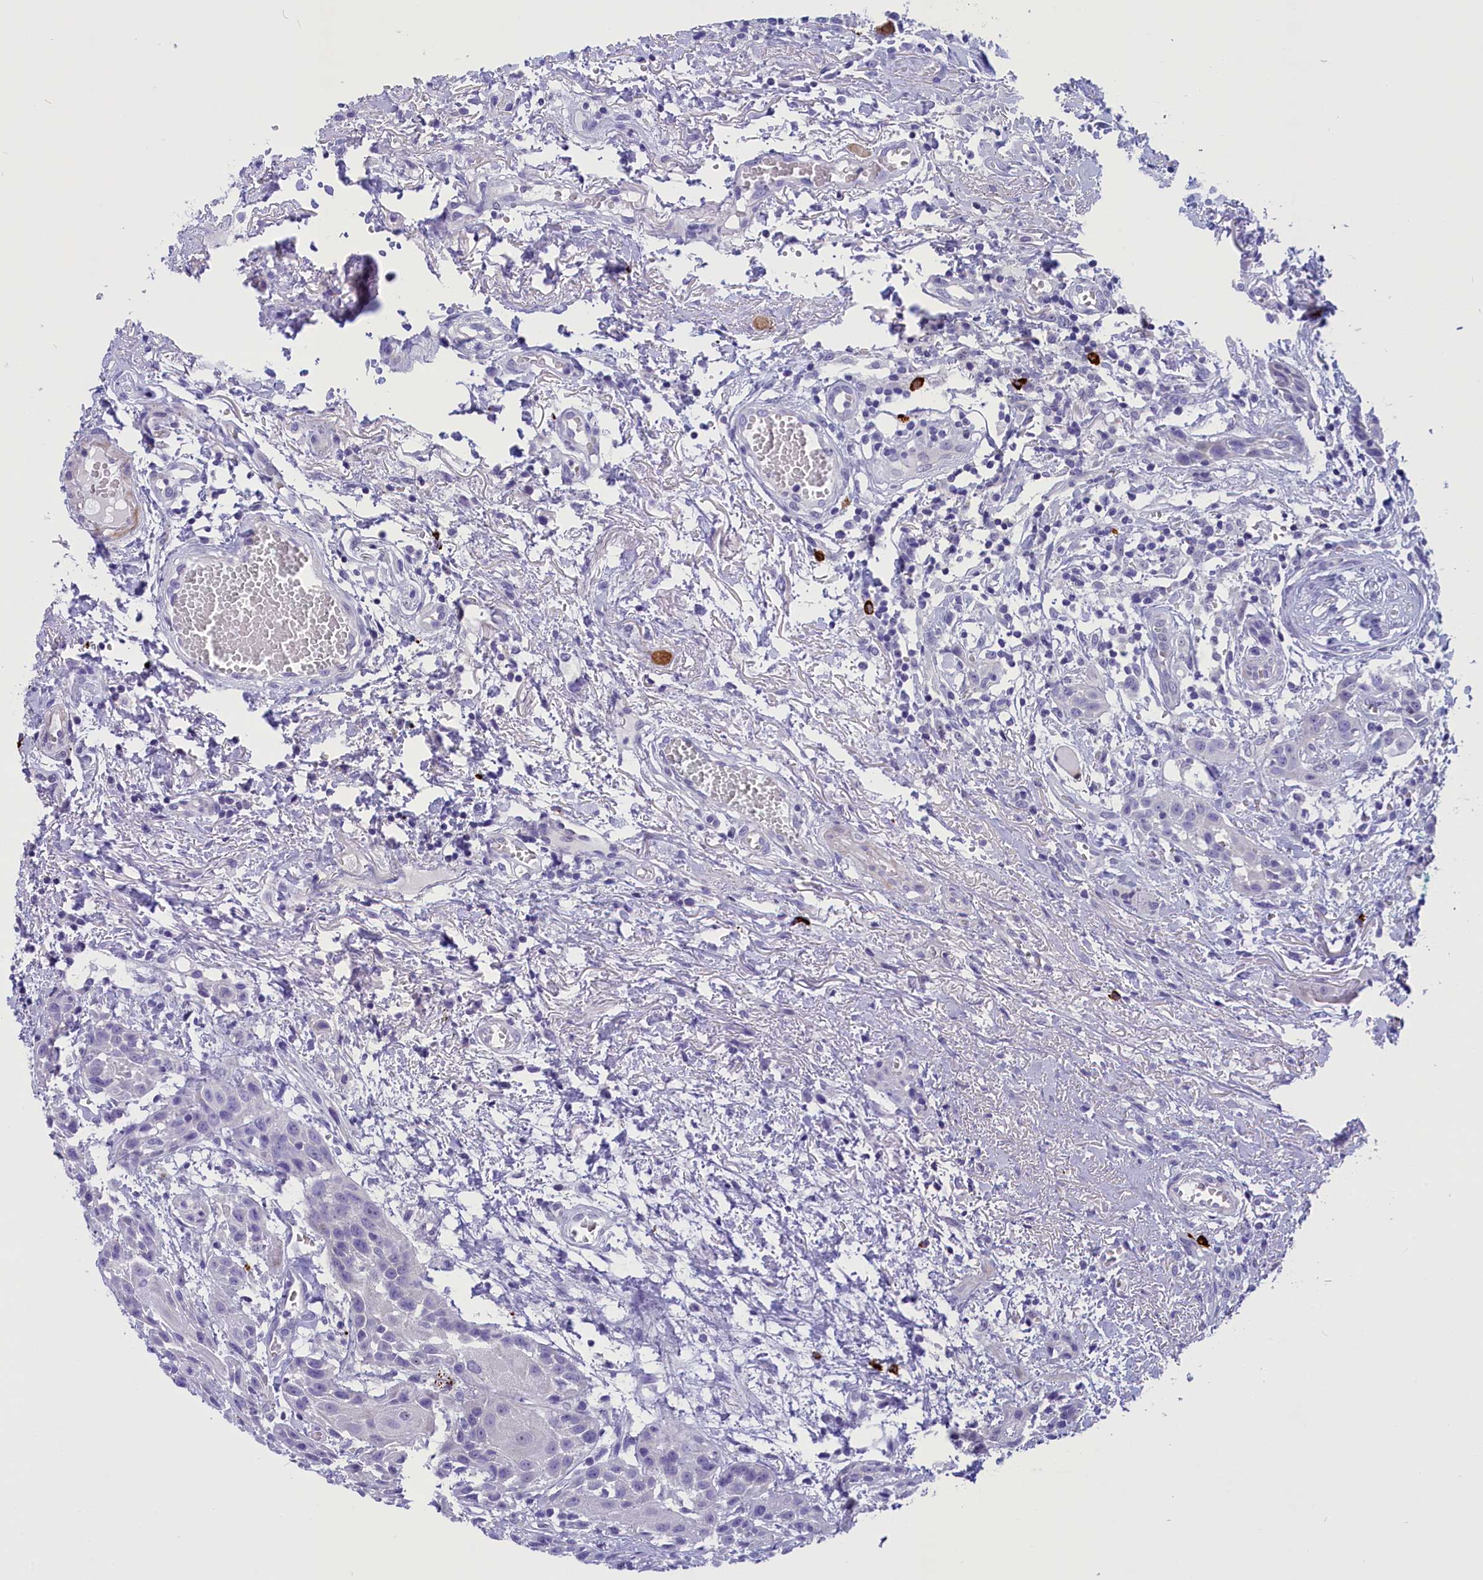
{"staining": {"intensity": "negative", "quantity": "none", "location": "none"}, "tissue": "head and neck cancer", "cell_type": "Tumor cells", "image_type": "cancer", "snomed": [{"axis": "morphology", "description": "Squamous cell carcinoma, NOS"}, {"axis": "topography", "description": "Oral tissue"}, {"axis": "topography", "description": "Head-Neck"}], "caption": "Immunohistochemistry (IHC) of squamous cell carcinoma (head and neck) reveals no positivity in tumor cells.", "gene": "RTTN", "patient": {"sex": "female", "age": 50}}